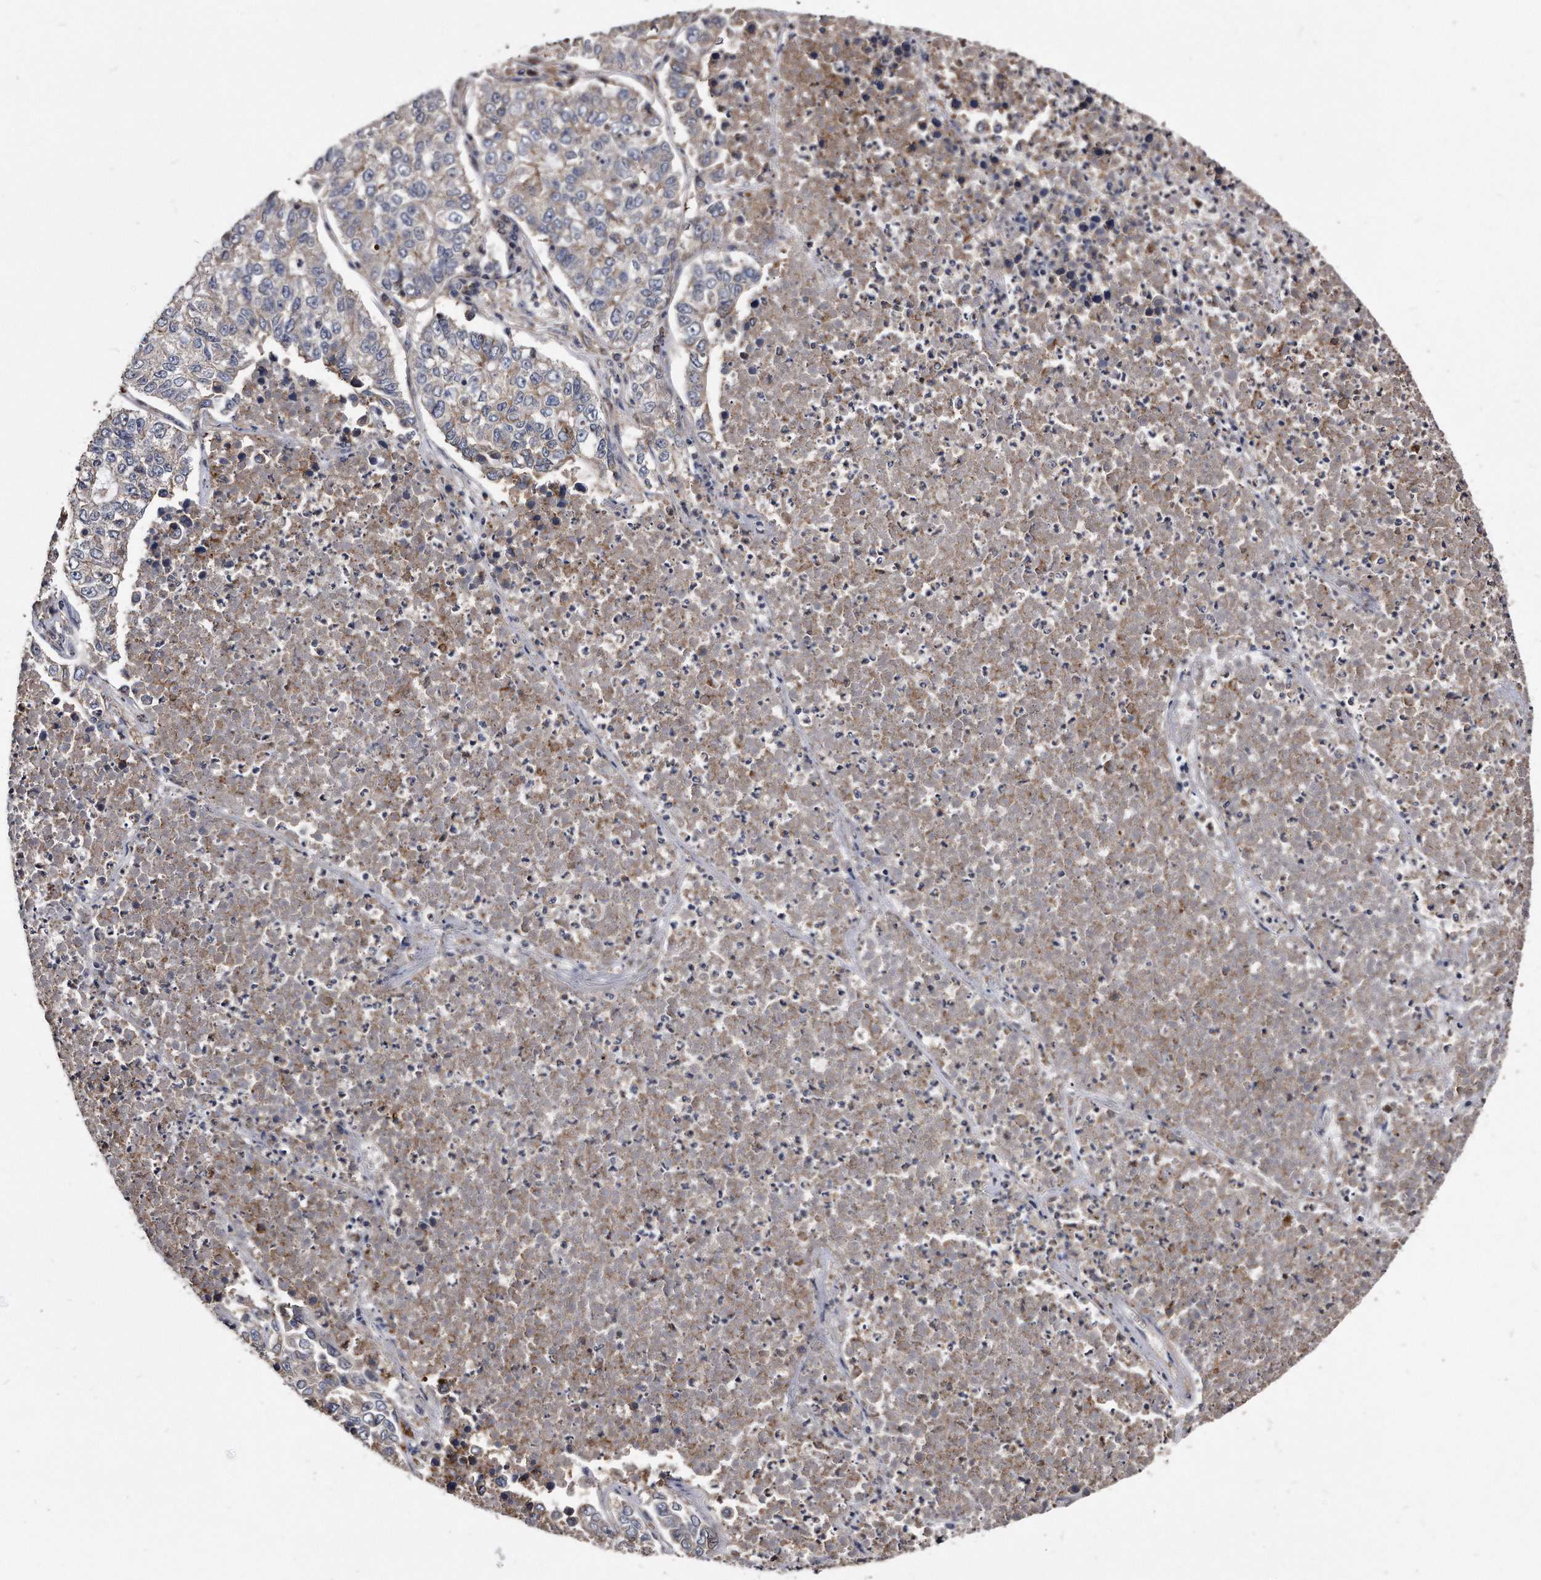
{"staining": {"intensity": "strong", "quantity": "<25%", "location": "cytoplasmic/membranous"}, "tissue": "lung cancer", "cell_type": "Tumor cells", "image_type": "cancer", "snomed": [{"axis": "morphology", "description": "Adenocarcinoma, NOS"}, {"axis": "topography", "description": "Lung"}], "caption": "Immunohistochemical staining of human lung cancer (adenocarcinoma) shows medium levels of strong cytoplasmic/membranous positivity in approximately <25% of tumor cells.", "gene": "IL20RA", "patient": {"sex": "male", "age": 49}}